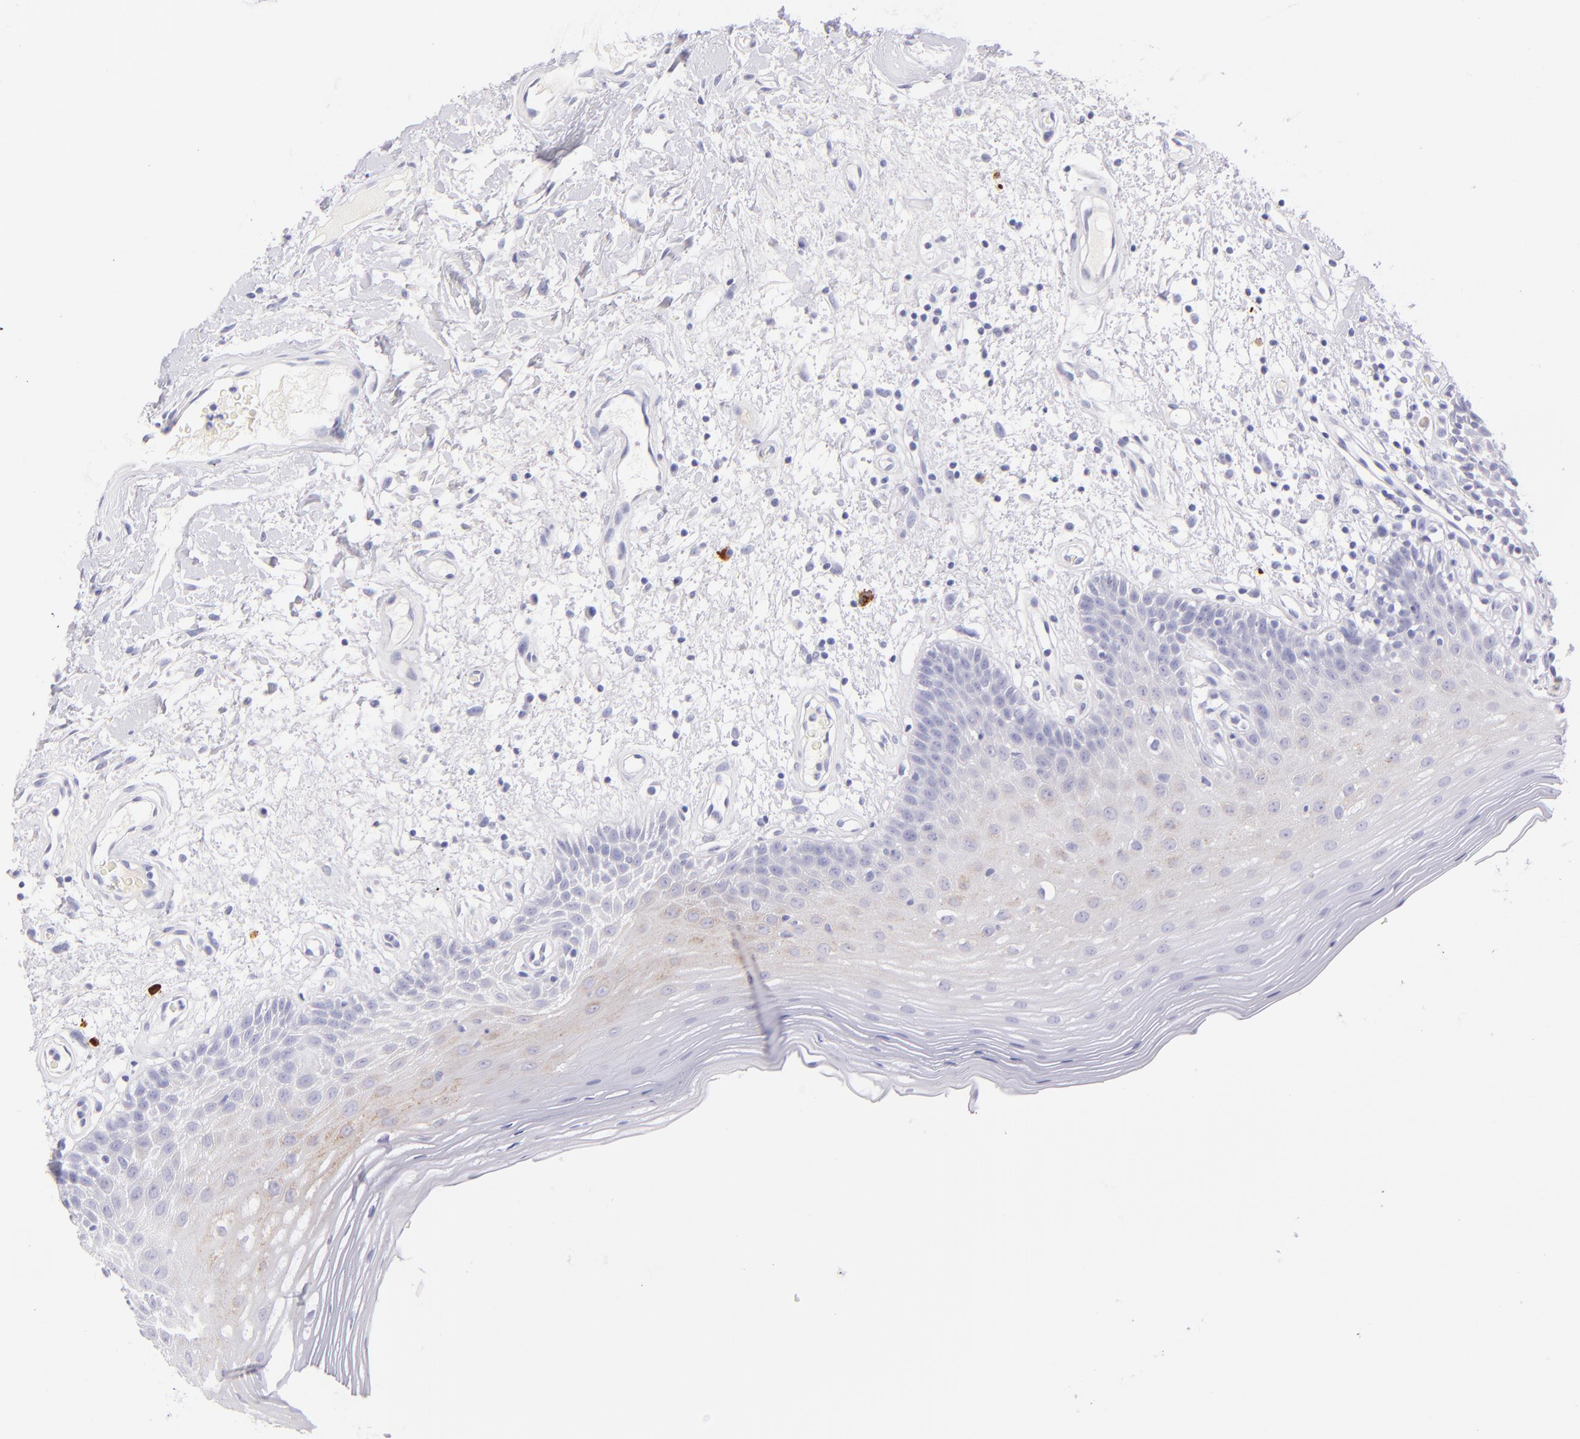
{"staining": {"intensity": "weak", "quantity": "<25%", "location": "cytoplasmic/membranous"}, "tissue": "oral mucosa", "cell_type": "Squamous epithelial cells", "image_type": "normal", "snomed": [{"axis": "morphology", "description": "Normal tissue, NOS"}, {"axis": "morphology", "description": "Squamous cell carcinoma, NOS"}, {"axis": "topography", "description": "Skeletal muscle"}, {"axis": "topography", "description": "Oral tissue"}, {"axis": "topography", "description": "Head-Neck"}], "caption": "IHC micrograph of normal human oral mucosa stained for a protein (brown), which reveals no positivity in squamous epithelial cells.", "gene": "SDC1", "patient": {"sex": "male", "age": 71}}